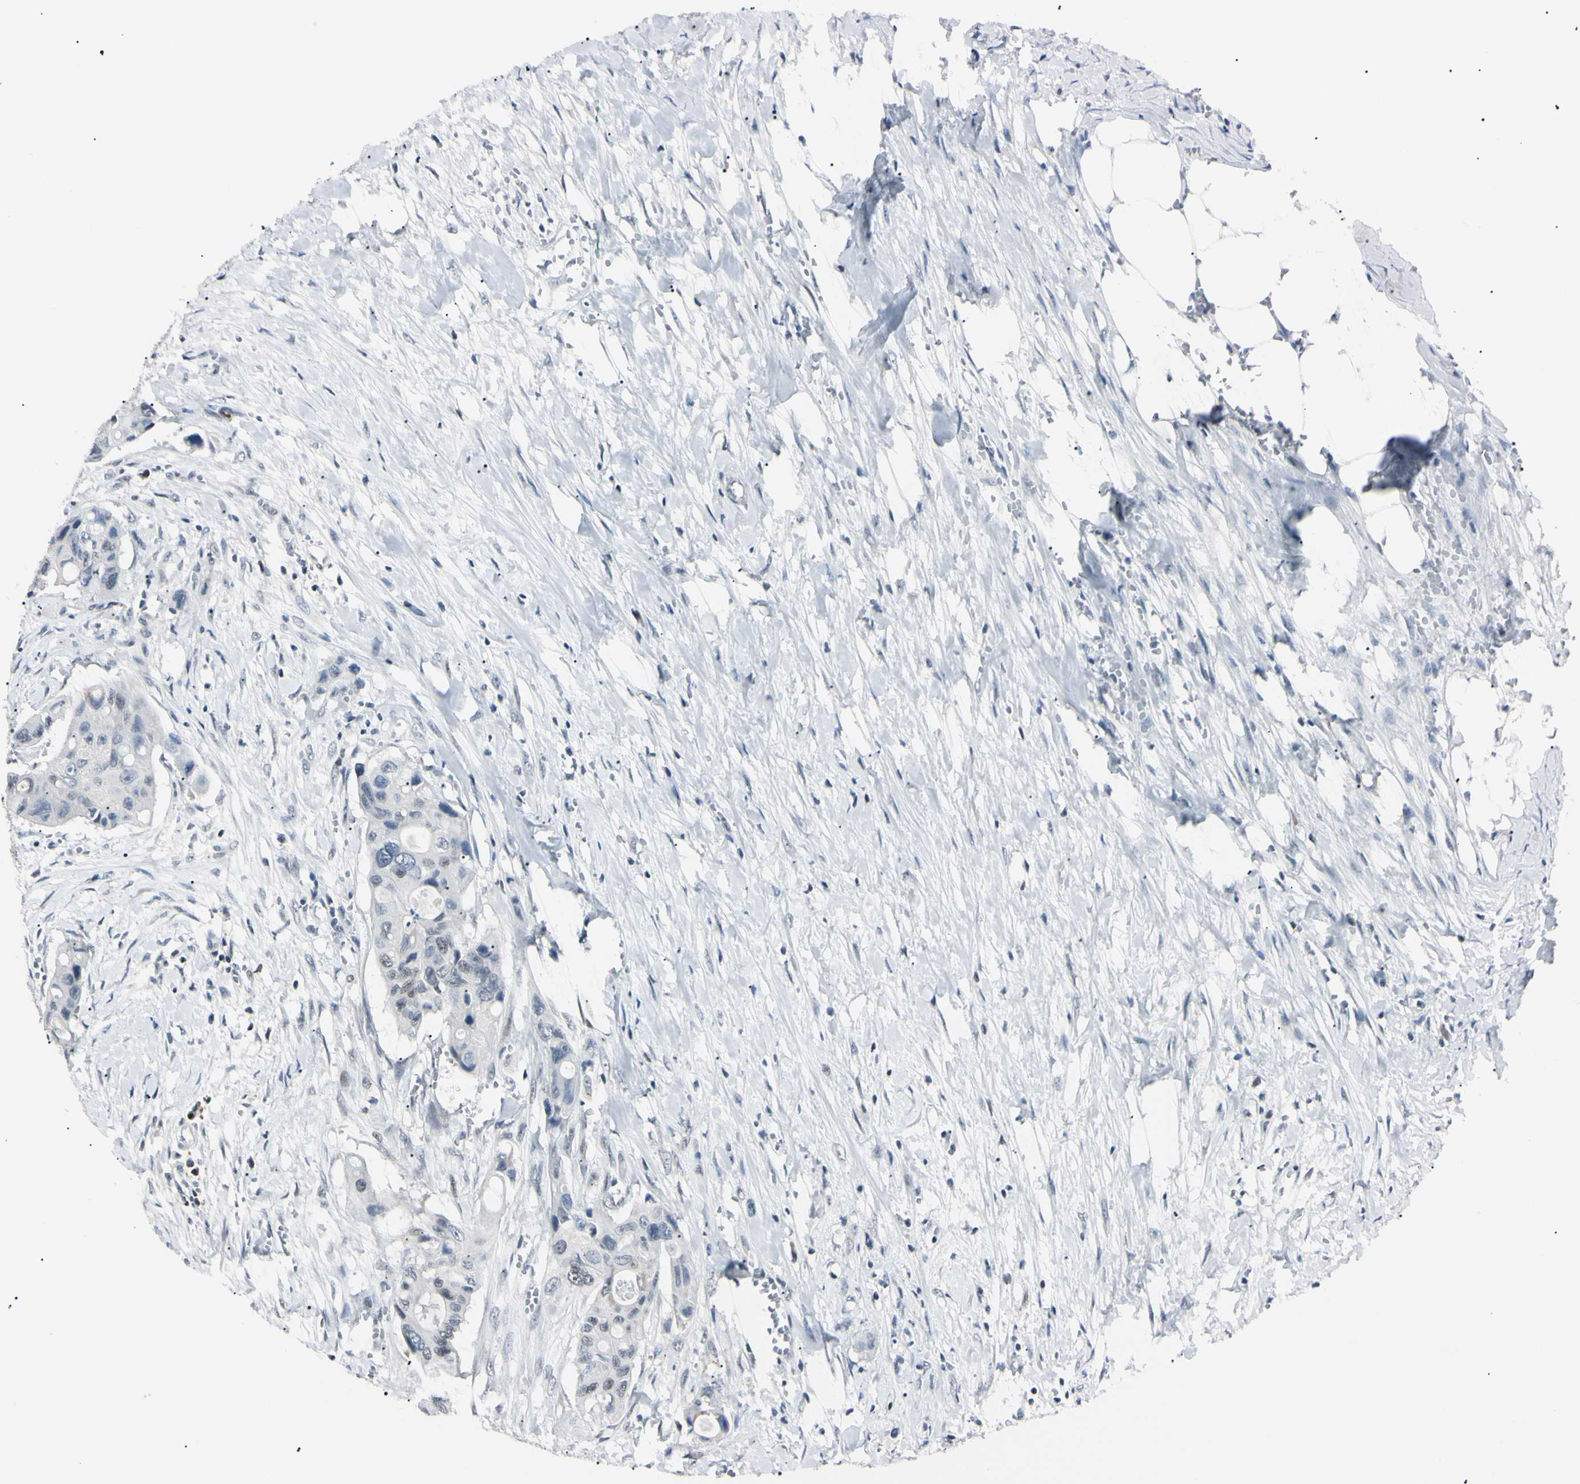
{"staining": {"intensity": "weak", "quantity": "<25%", "location": "nuclear"}, "tissue": "colorectal cancer", "cell_type": "Tumor cells", "image_type": "cancer", "snomed": [{"axis": "morphology", "description": "Adenocarcinoma, NOS"}, {"axis": "topography", "description": "Colon"}], "caption": "There is no significant staining in tumor cells of adenocarcinoma (colorectal).", "gene": "C1orf174", "patient": {"sex": "female", "age": 57}}